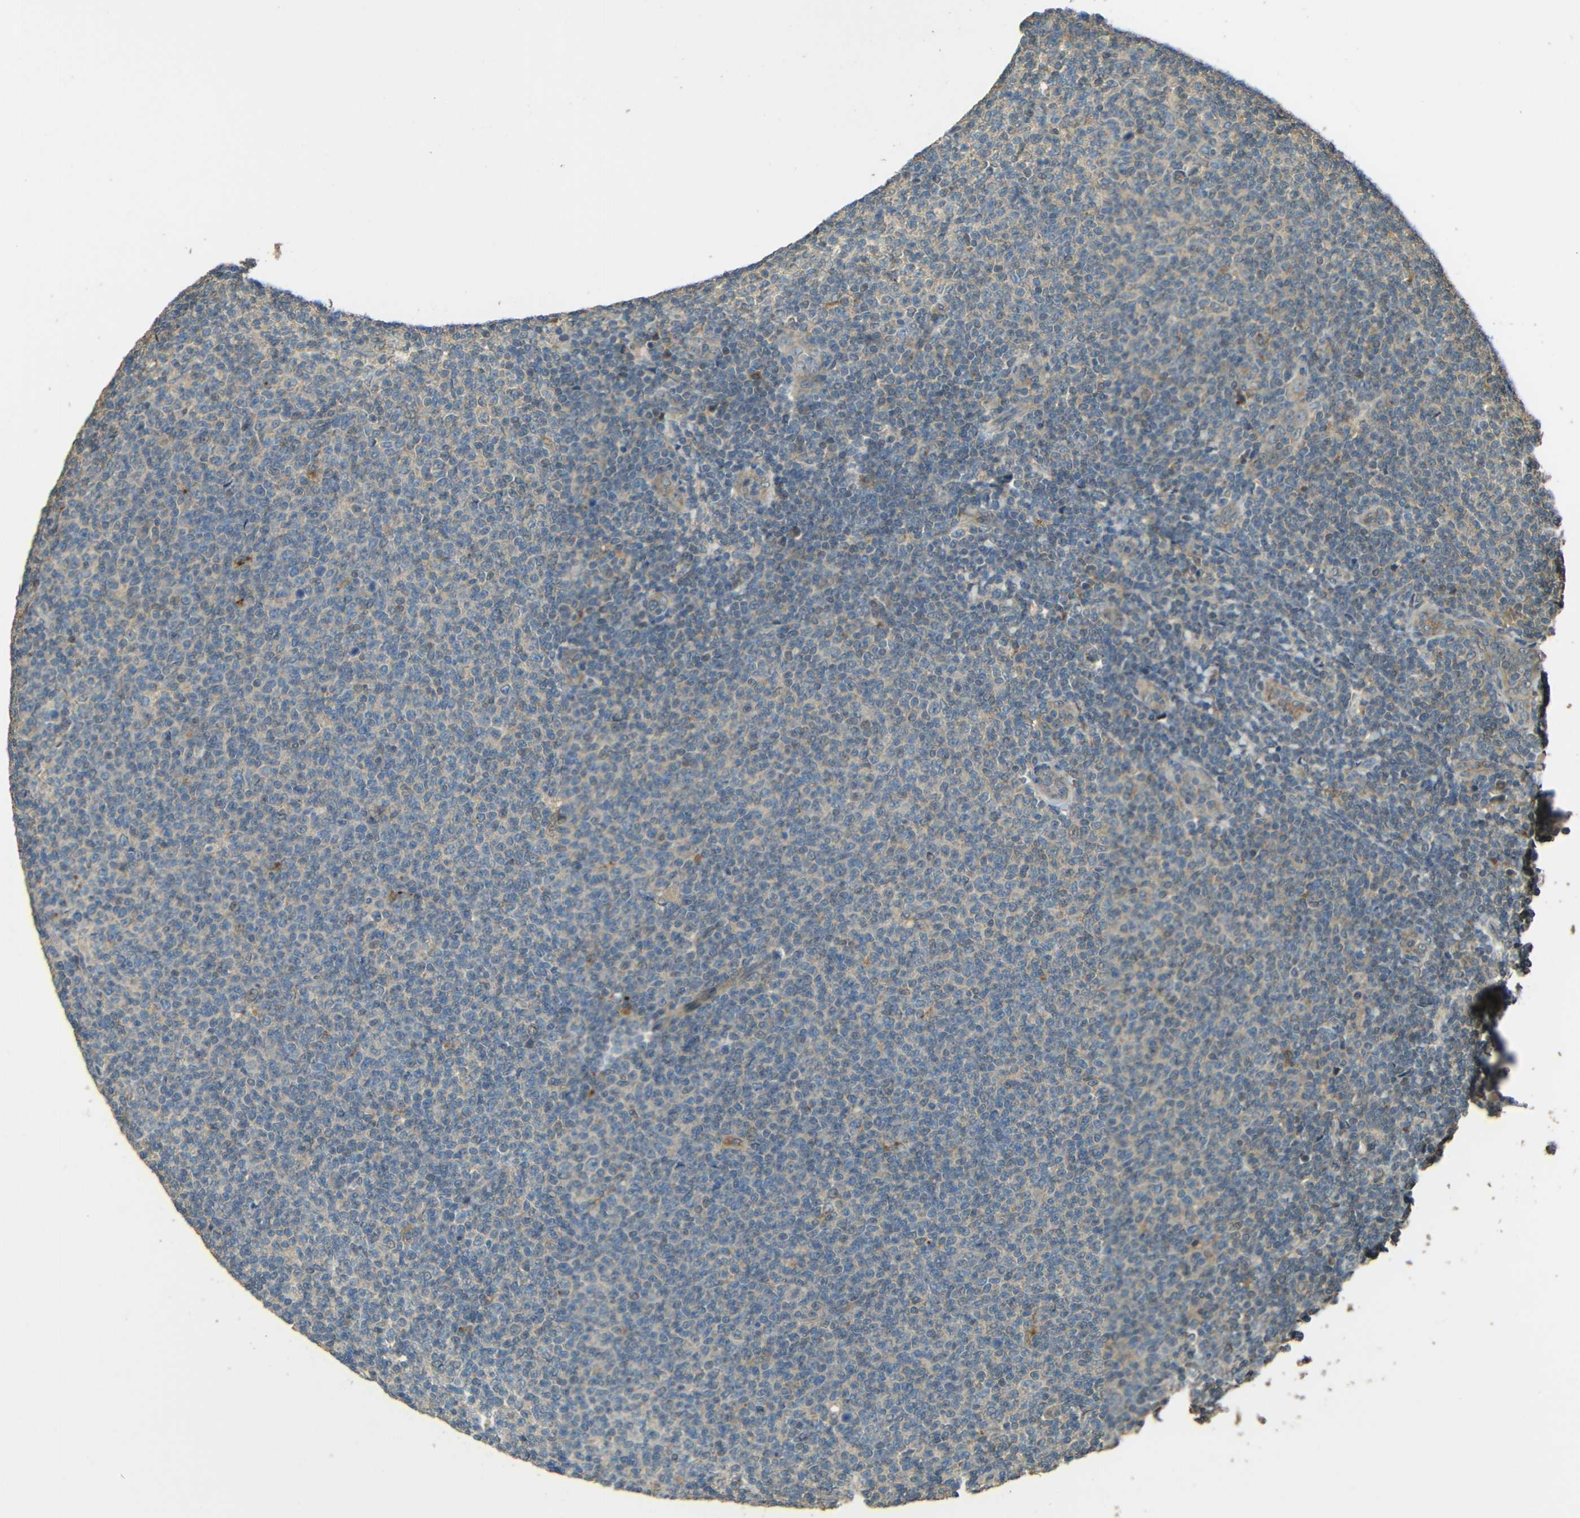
{"staining": {"intensity": "weak", "quantity": "25%-75%", "location": "cytoplasmic/membranous"}, "tissue": "lymphoma", "cell_type": "Tumor cells", "image_type": "cancer", "snomed": [{"axis": "morphology", "description": "Malignant lymphoma, non-Hodgkin's type, Low grade"}, {"axis": "topography", "description": "Lymph node"}], "caption": "The photomicrograph demonstrates a brown stain indicating the presence of a protein in the cytoplasmic/membranous of tumor cells in lymphoma.", "gene": "ACACA", "patient": {"sex": "male", "age": 66}}